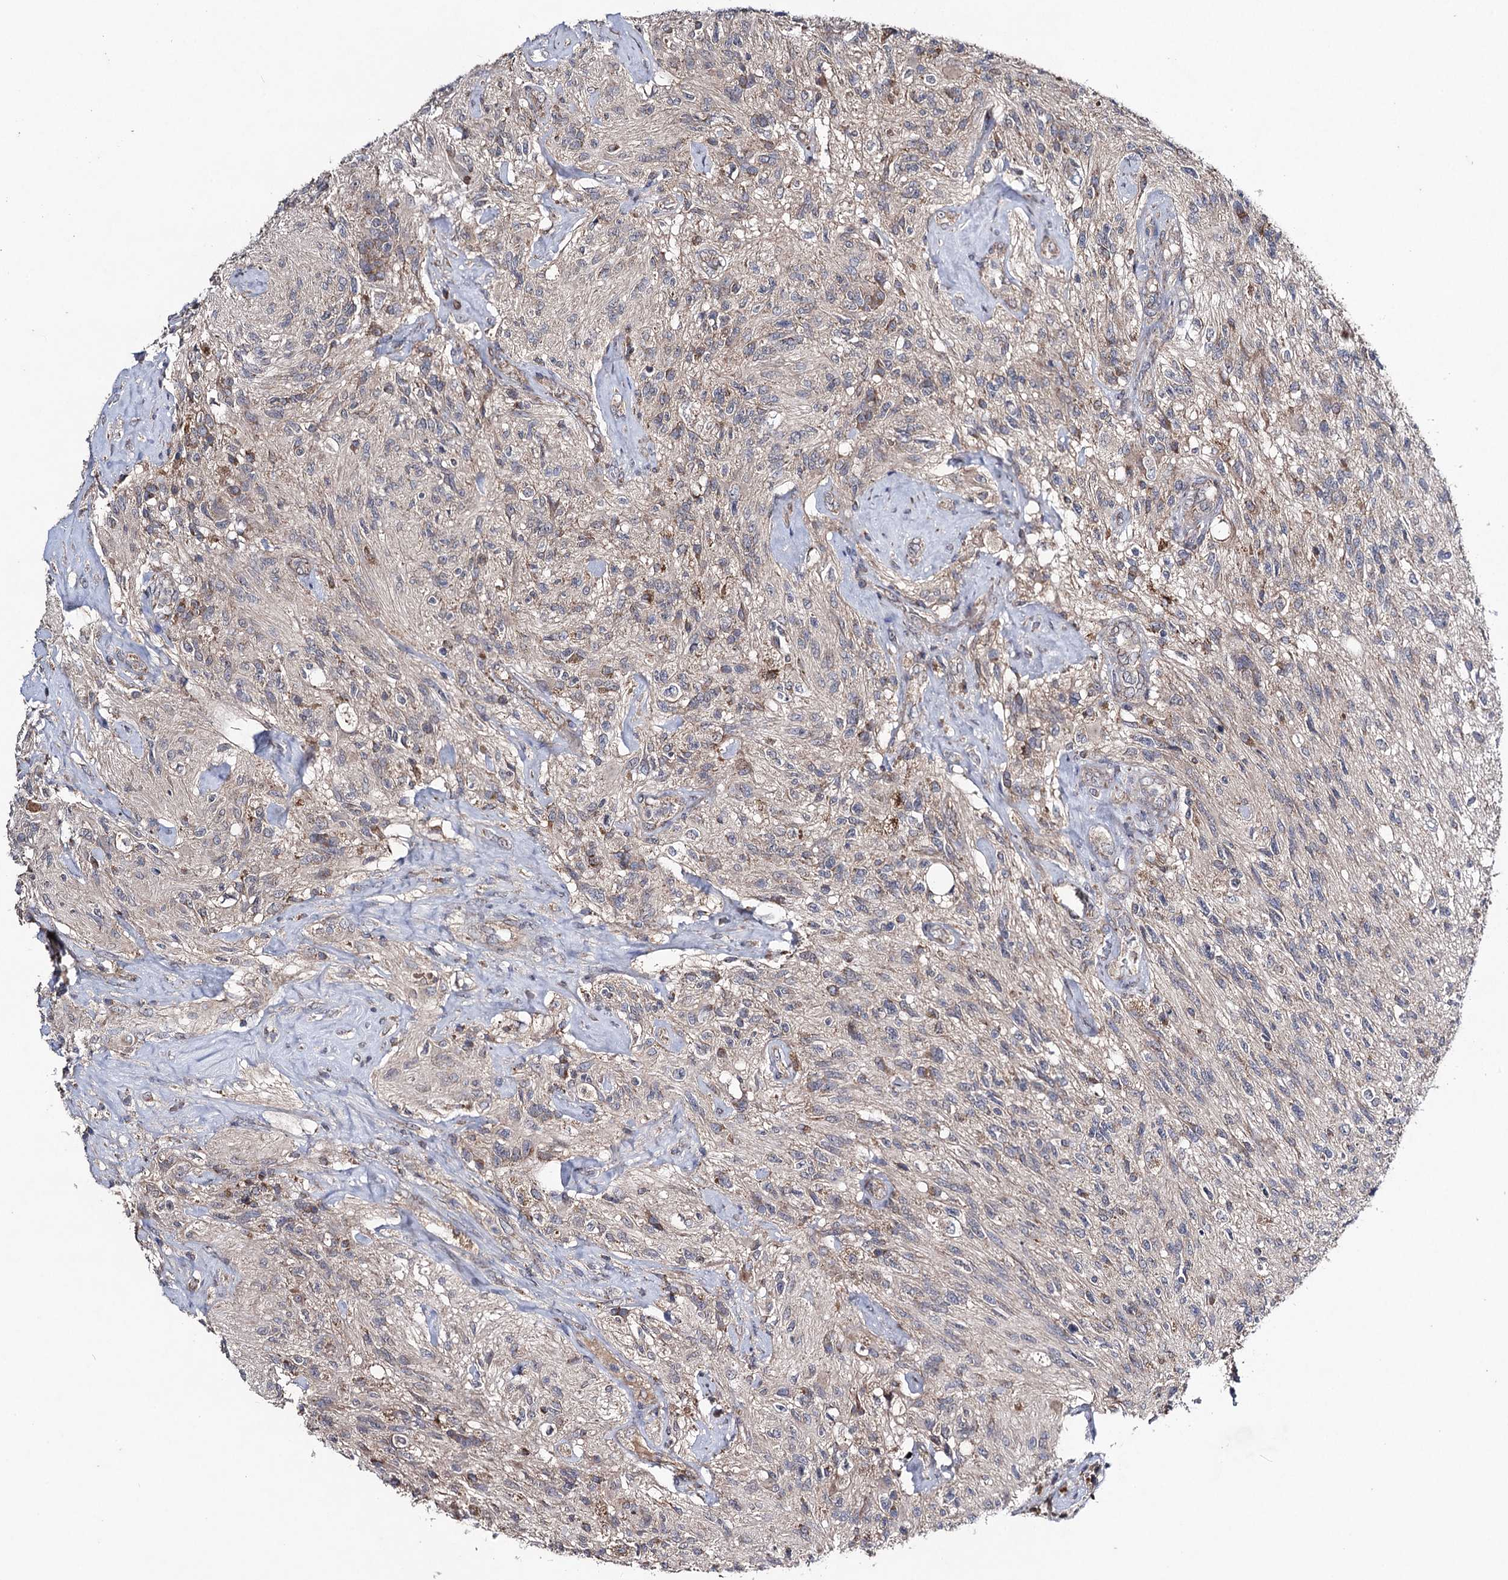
{"staining": {"intensity": "negative", "quantity": "none", "location": "none"}, "tissue": "glioma", "cell_type": "Tumor cells", "image_type": "cancer", "snomed": [{"axis": "morphology", "description": "Glioma, malignant, High grade"}, {"axis": "topography", "description": "Brain"}], "caption": "Immunohistochemical staining of human glioma reveals no significant staining in tumor cells. The staining is performed using DAB (3,3'-diaminobenzidine) brown chromogen with nuclei counter-stained in using hematoxylin.", "gene": "VPS37D", "patient": {"sex": "male", "age": 56}}